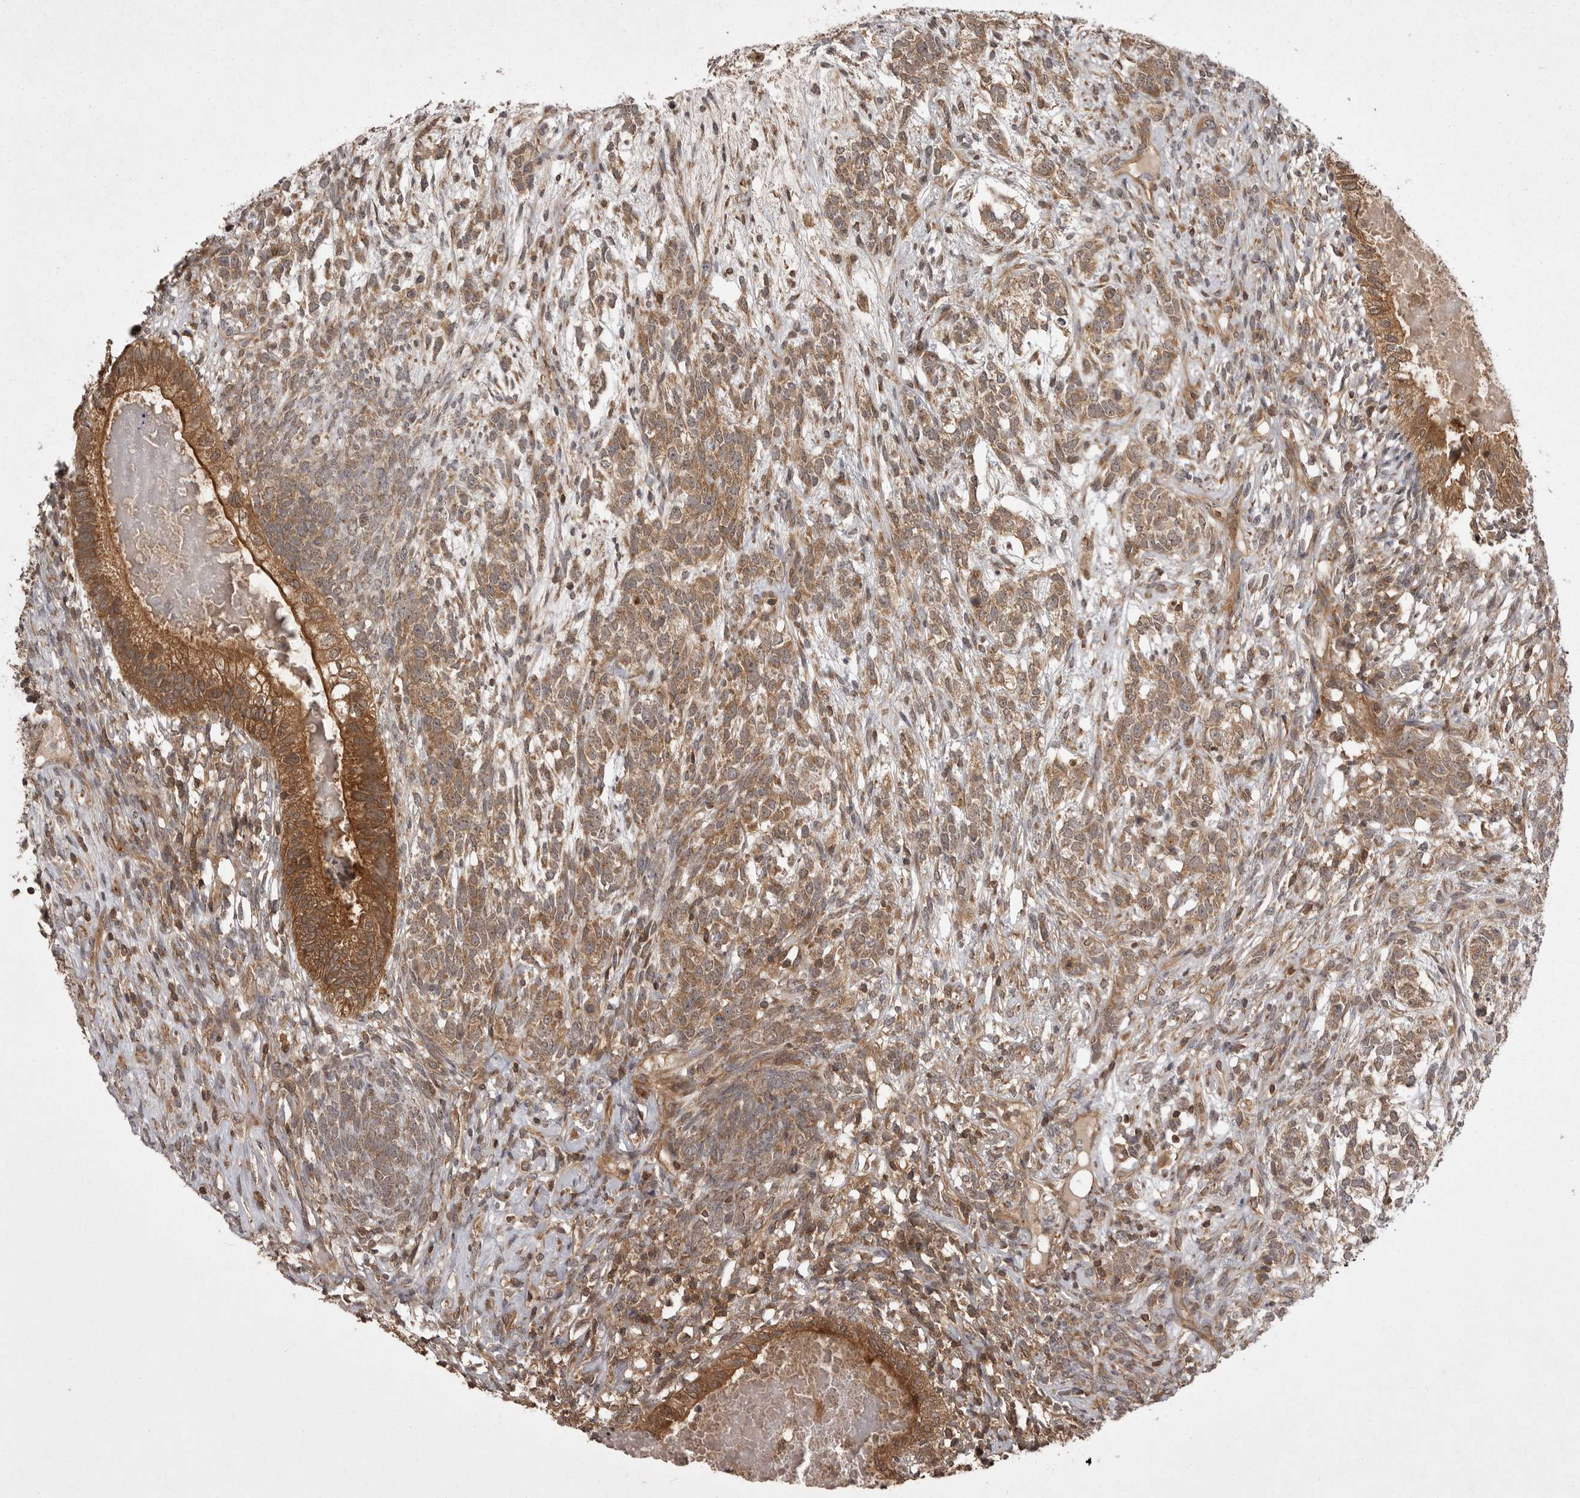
{"staining": {"intensity": "moderate", "quantity": ">75%", "location": "cytoplasmic/membranous"}, "tissue": "testis cancer", "cell_type": "Tumor cells", "image_type": "cancer", "snomed": [{"axis": "morphology", "description": "Seminoma, NOS"}, {"axis": "morphology", "description": "Carcinoma, Embryonal, NOS"}, {"axis": "topography", "description": "Testis"}], "caption": "Testis cancer tissue reveals moderate cytoplasmic/membranous expression in approximately >75% of tumor cells", "gene": "STK24", "patient": {"sex": "male", "age": 28}}